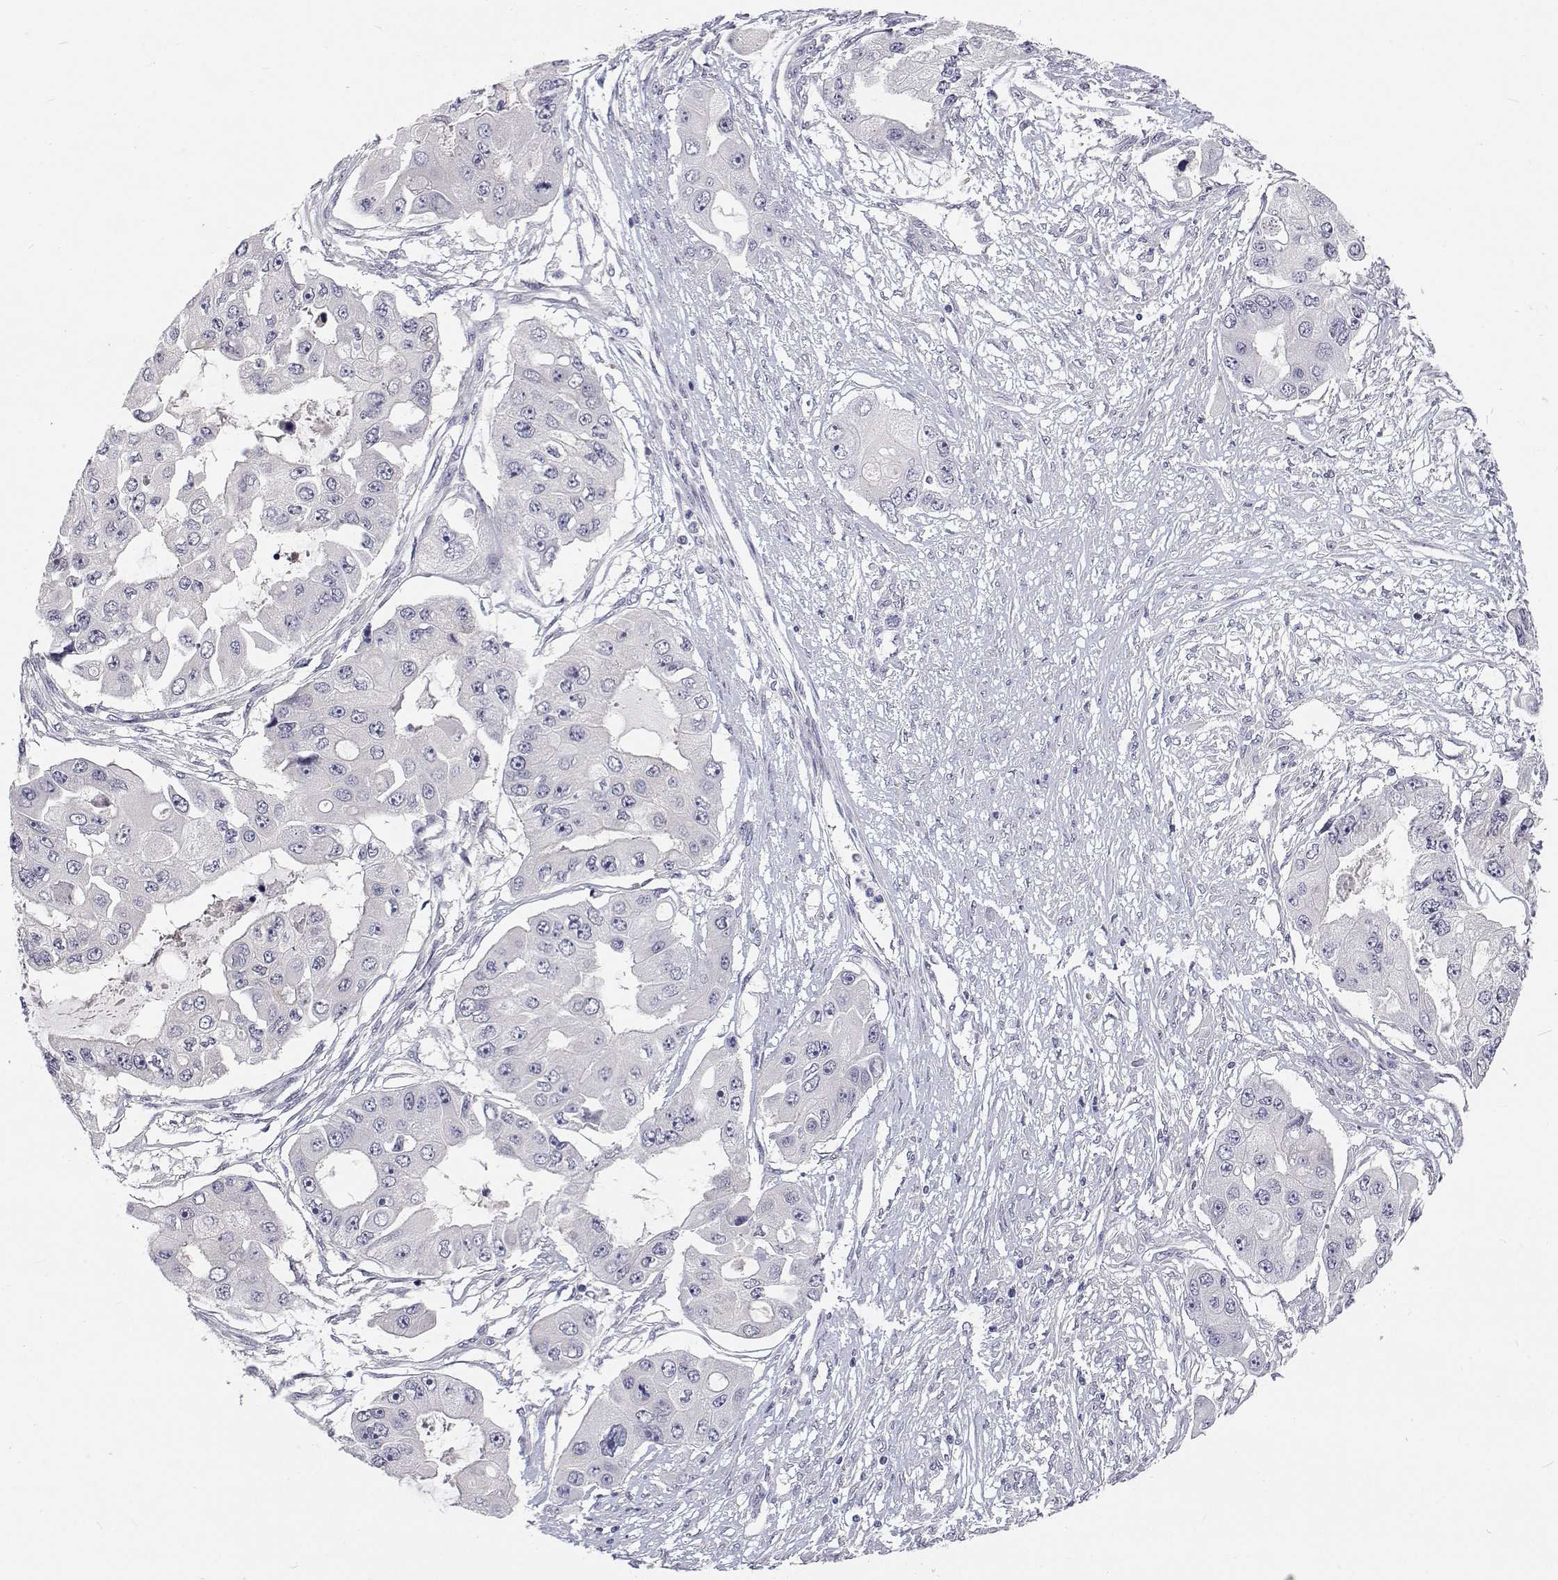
{"staining": {"intensity": "negative", "quantity": "none", "location": "none"}, "tissue": "ovarian cancer", "cell_type": "Tumor cells", "image_type": "cancer", "snomed": [{"axis": "morphology", "description": "Cystadenocarcinoma, serous, NOS"}, {"axis": "topography", "description": "Ovary"}], "caption": "High magnification brightfield microscopy of ovarian serous cystadenocarcinoma stained with DAB (brown) and counterstained with hematoxylin (blue): tumor cells show no significant staining.", "gene": "MYPN", "patient": {"sex": "female", "age": 56}}